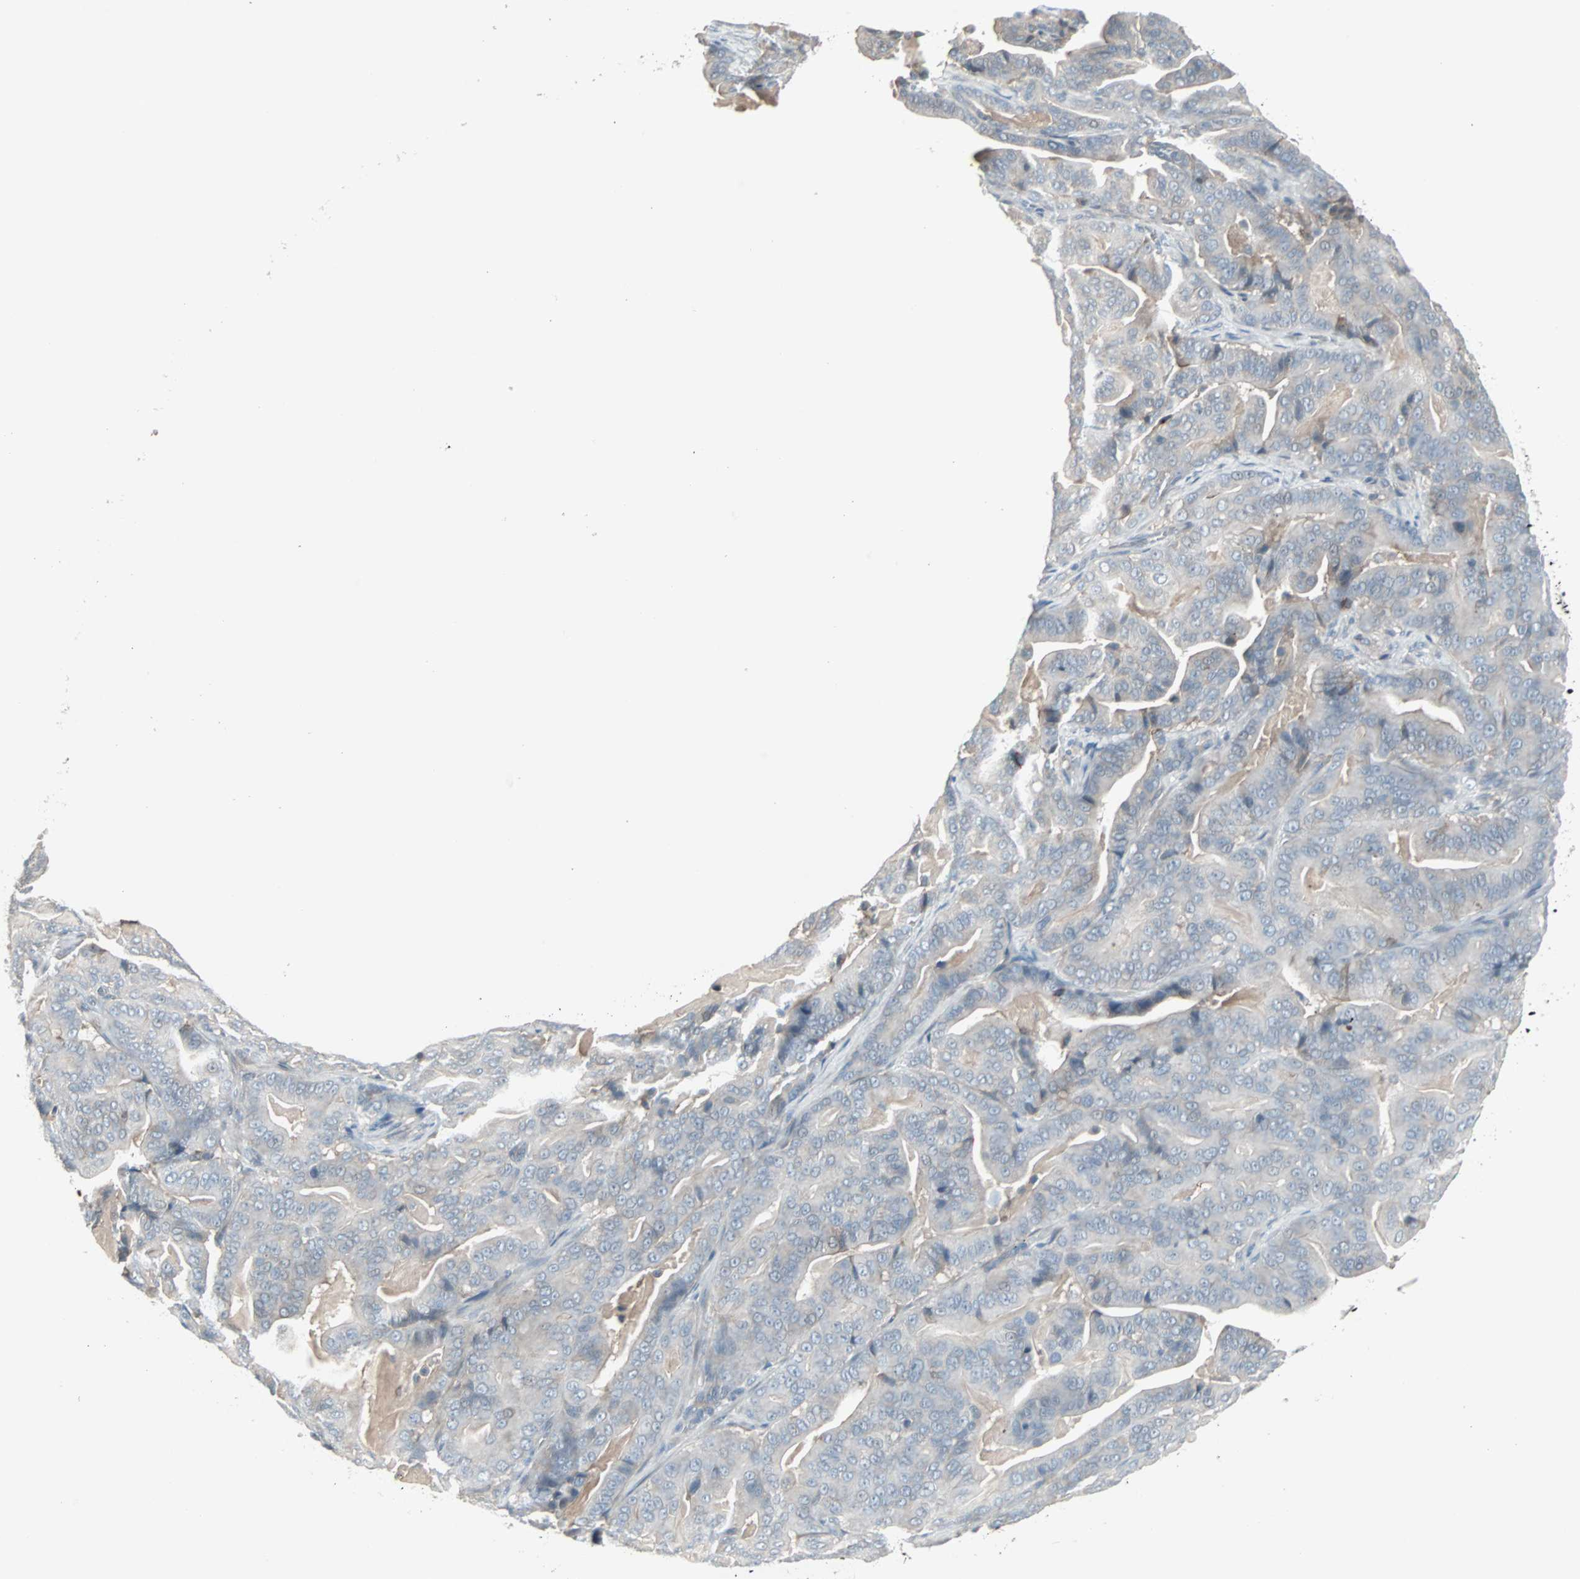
{"staining": {"intensity": "negative", "quantity": "none", "location": "none"}, "tissue": "pancreatic cancer", "cell_type": "Tumor cells", "image_type": "cancer", "snomed": [{"axis": "morphology", "description": "Adenocarcinoma, NOS"}, {"axis": "topography", "description": "Pancreas"}], "caption": "This image is of pancreatic cancer (adenocarcinoma) stained with IHC to label a protein in brown with the nuclei are counter-stained blue. There is no expression in tumor cells. (Immunohistochemistry, brightfield microscopy, high magnification).", "gene": "ZSCAN32", "patient": {"sex": "male", "age": 63}}